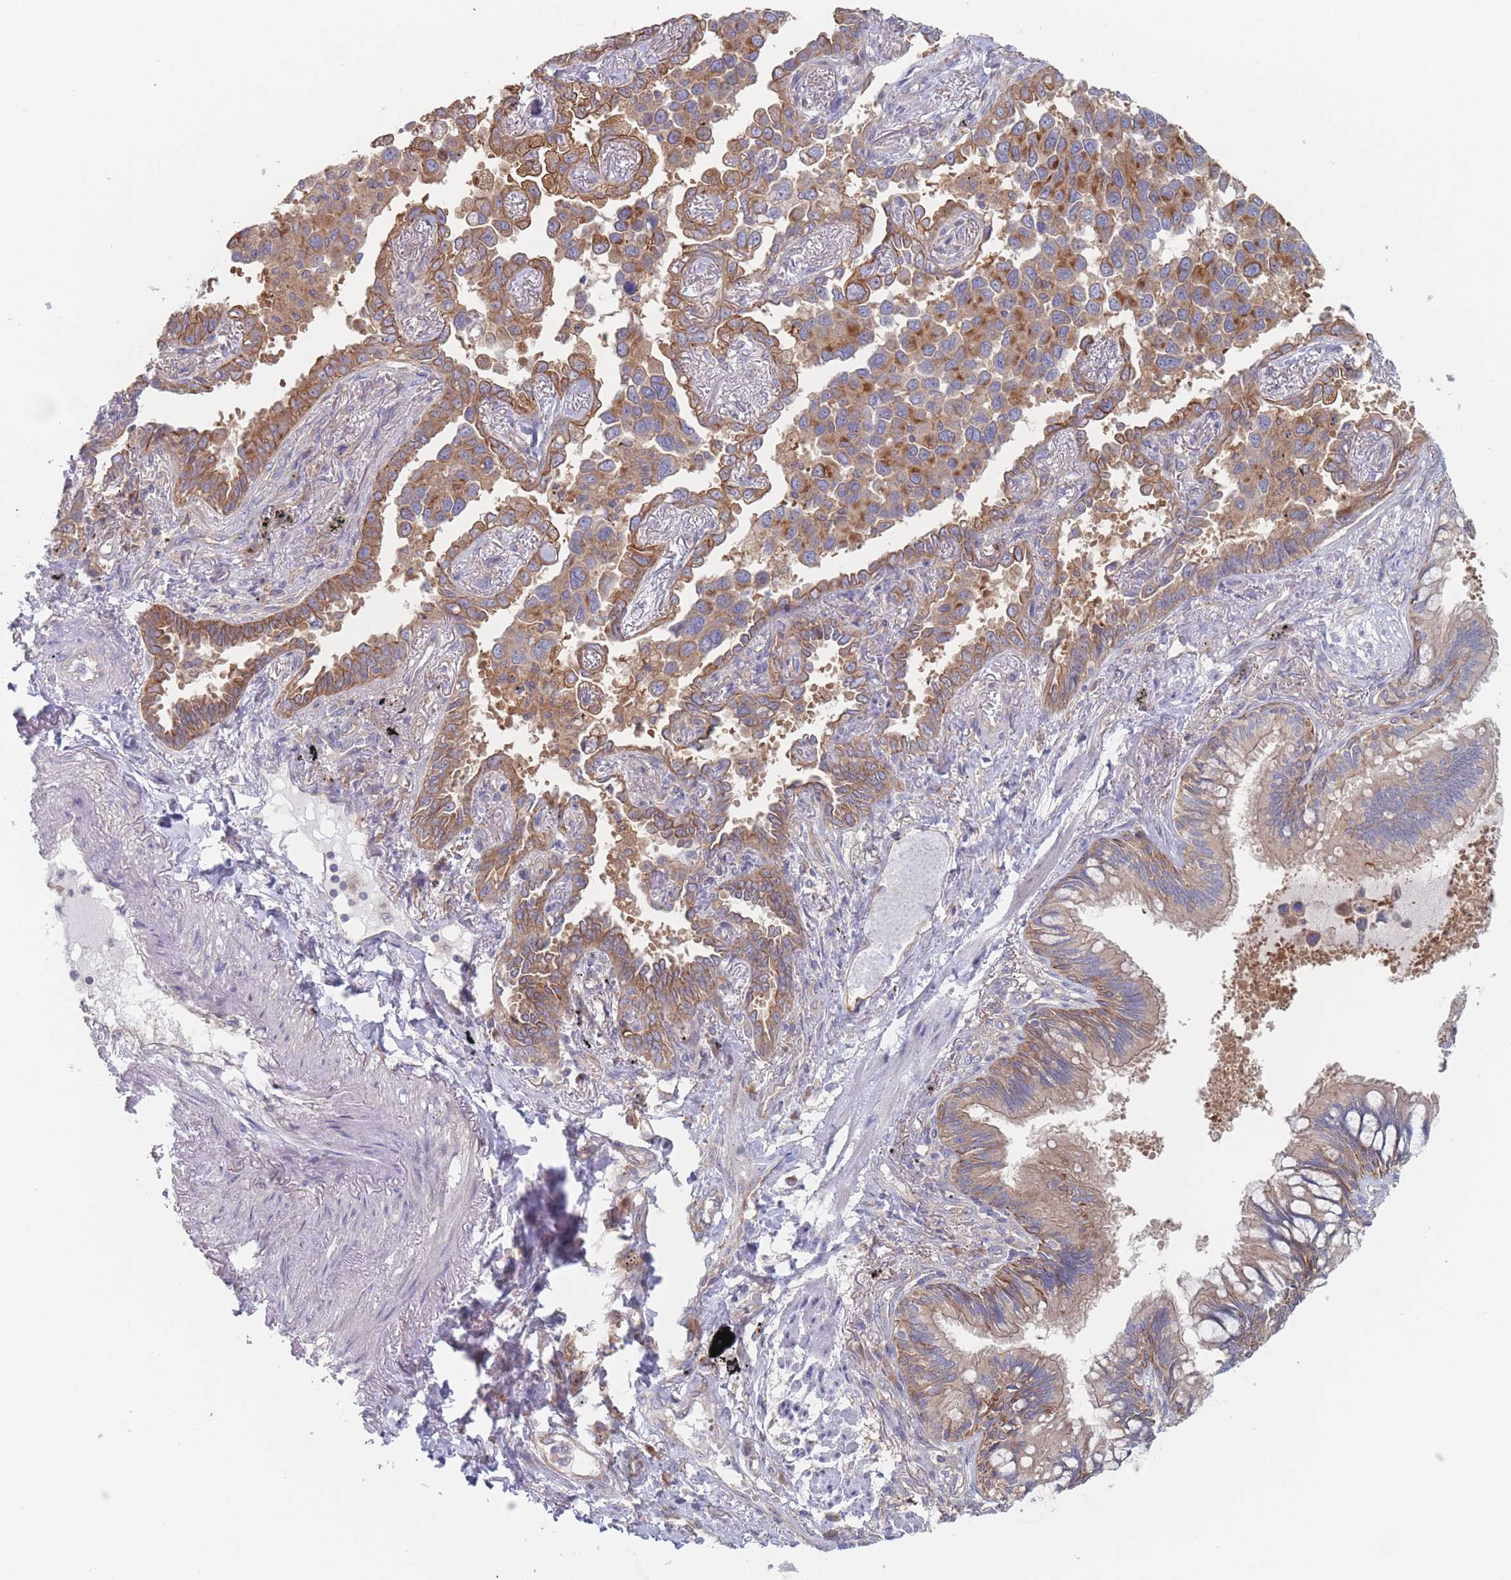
{"staining": {"intensity": "moderate", "quantity": ">75%", "location": "cytoplasmic/membranous"}, "tissue": "lung cancer", "cell_type": "Tumor cells", "image_type": "cancer", "snomed": [{"axis": "morphology", "description": "Adenocarcinoma, NOS"}, {"axis": "topography", "description": "Lung"}], "caption": "Immunohistochemical staining of human lung cancer demonstrates moderate cytoplasmic/membranous protein staining in approximately >75% of tumor cells.", "gene": "EFCC1", "patient": {"sex": "male", "age": 67}}